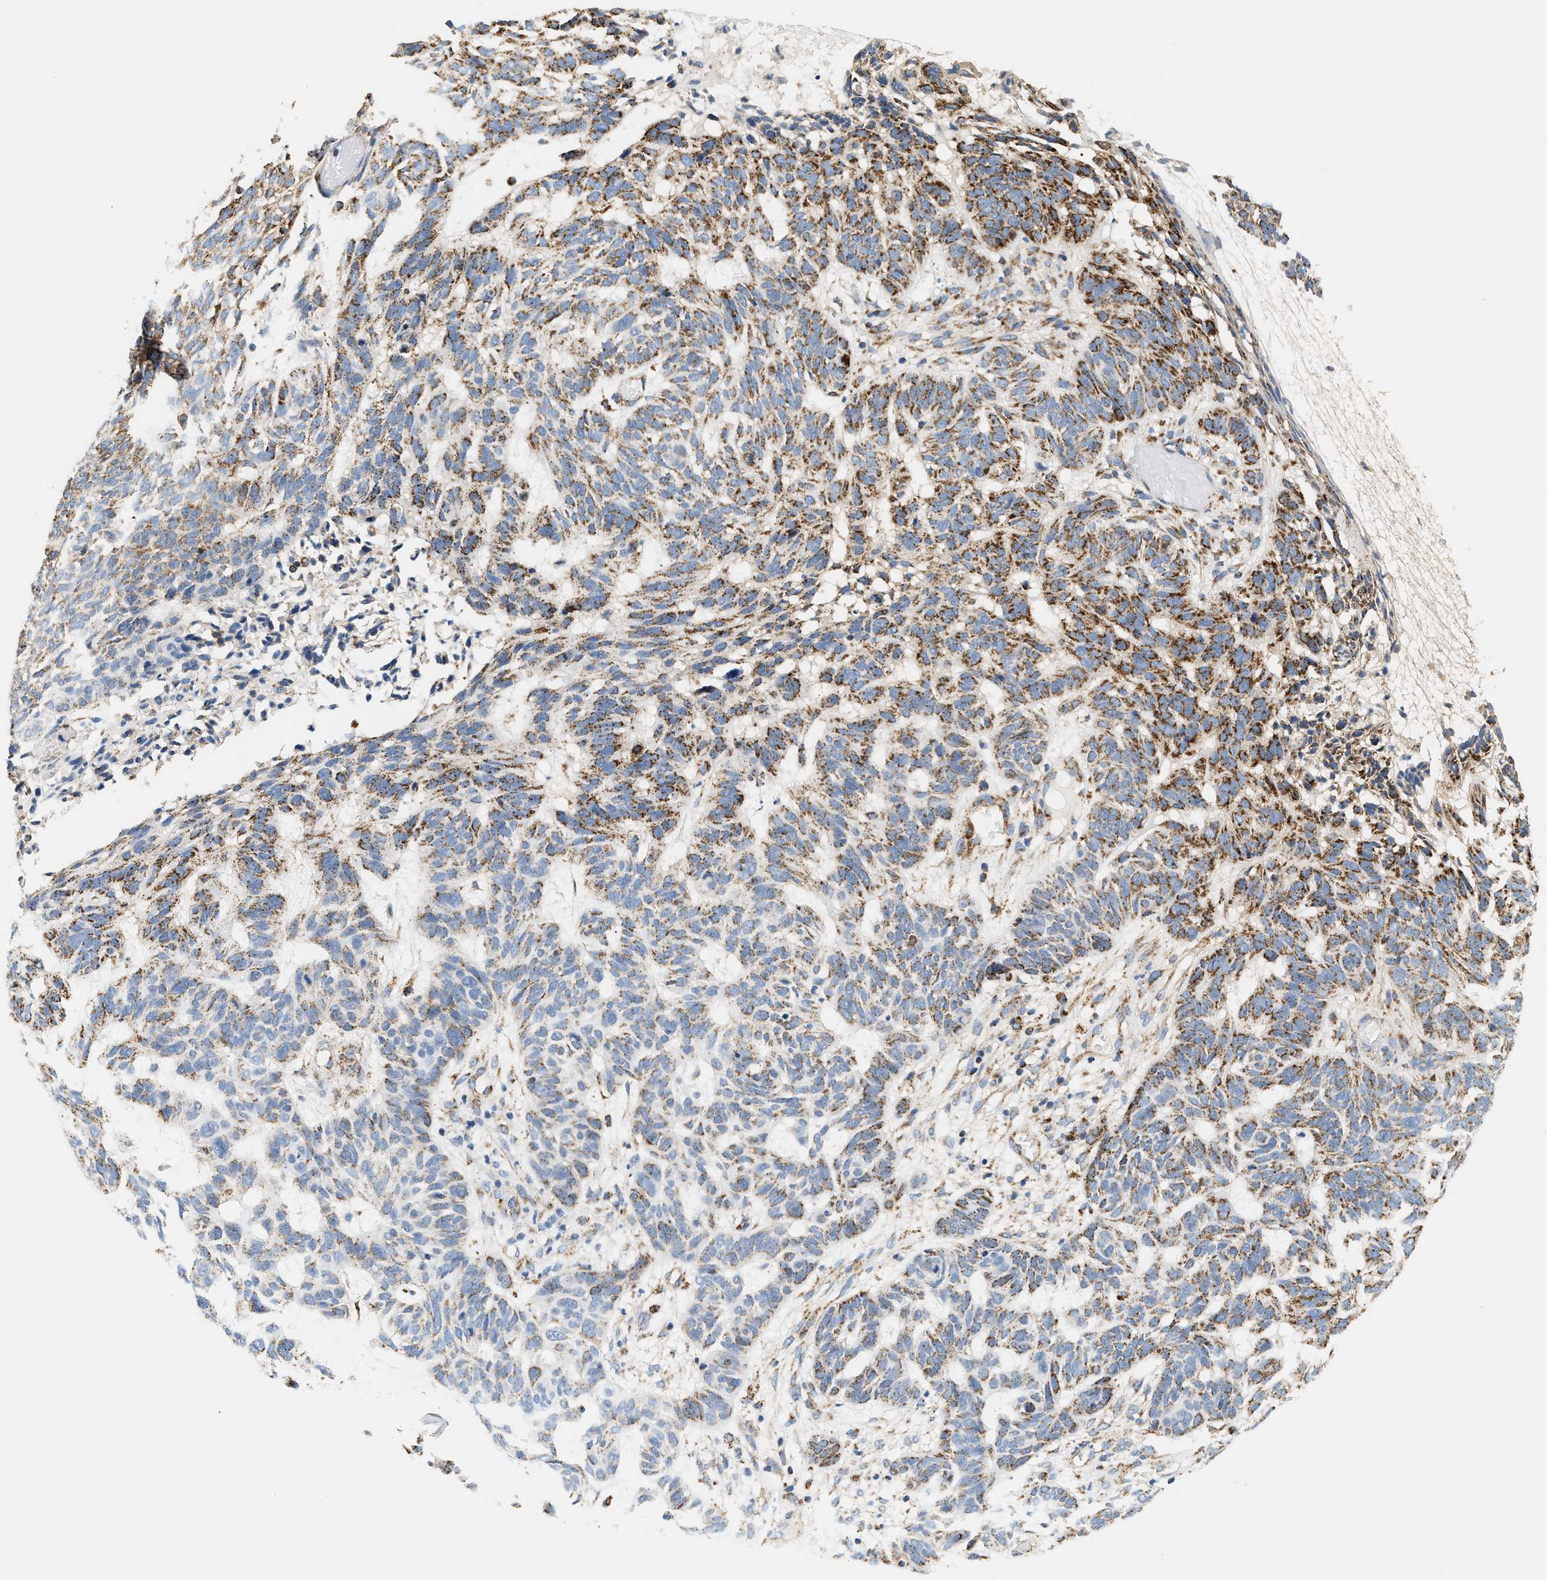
{"staining": {"intensity": "moderate", "quantity": ">75%", "location": "cytoplasmic/membranous"}, "tissue": "skin cancer", "cell_type": "Tumor cells", "image_type": "cancer", "snomed": [{"axis": "morphology", "description": "Basal cell carcinoma"}, {"axis": "topography", "description": "Skin"}], "caption": "IHC staining of skin cancer (basal cell carcinoma), which shows medium levels of moderate cytoplasmic/membranous expression in approximately >75% of tumor cells indicating moderate cytoplasmic/membranous protein expression. The staining was performed using DAB (3,3'-diaminobenzidine) (brown) for protein detection and nuclei were counterstained in hematoxylin (blue).", "gene": "SHMT2", "patient": {"sex": "male", "age": 85}}